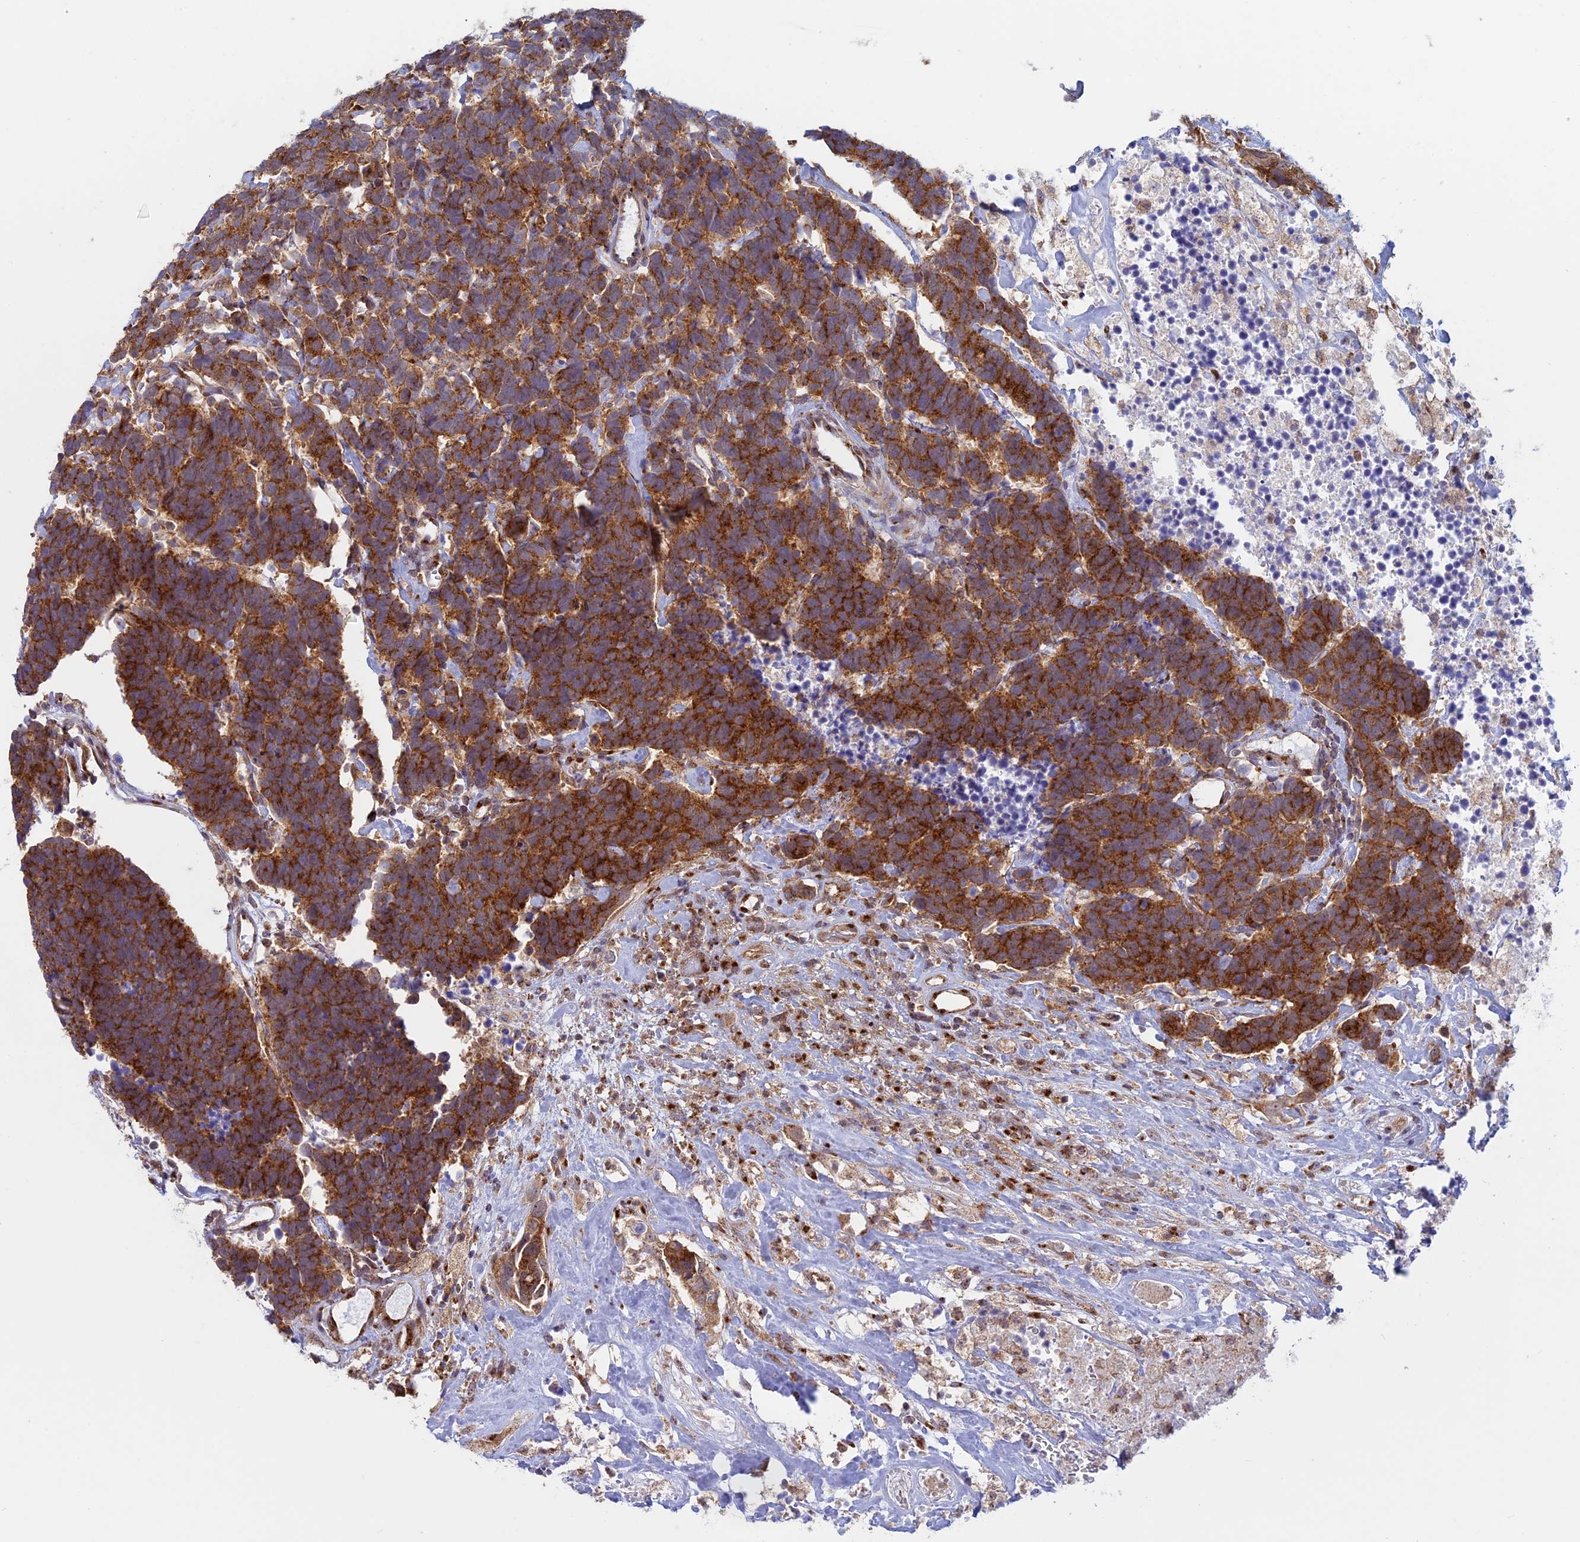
{"staining": {"intensity": "strong", "quantity": ">75%", "location": "cytoplasmic/membranous"}, "tissue": "carcinoid", "cell_type": "Tumor cells", "image_type": "cancer", "snomed": [{"axis": "morphology", "description": "Carcinoma, NOS"}, {"axis": "morphology", "description": "Carcinoid, malignant, NOS"}, {"axis": "topography", "description": "Urinary bladder"}], "caption": "A micrograph of carcinoid stained for a protein reveals strong cytoplasmic/membranous brown staining in tumor cells.", "gene": "CLINT1", "patient": {"sex": "male", "age": 57}}